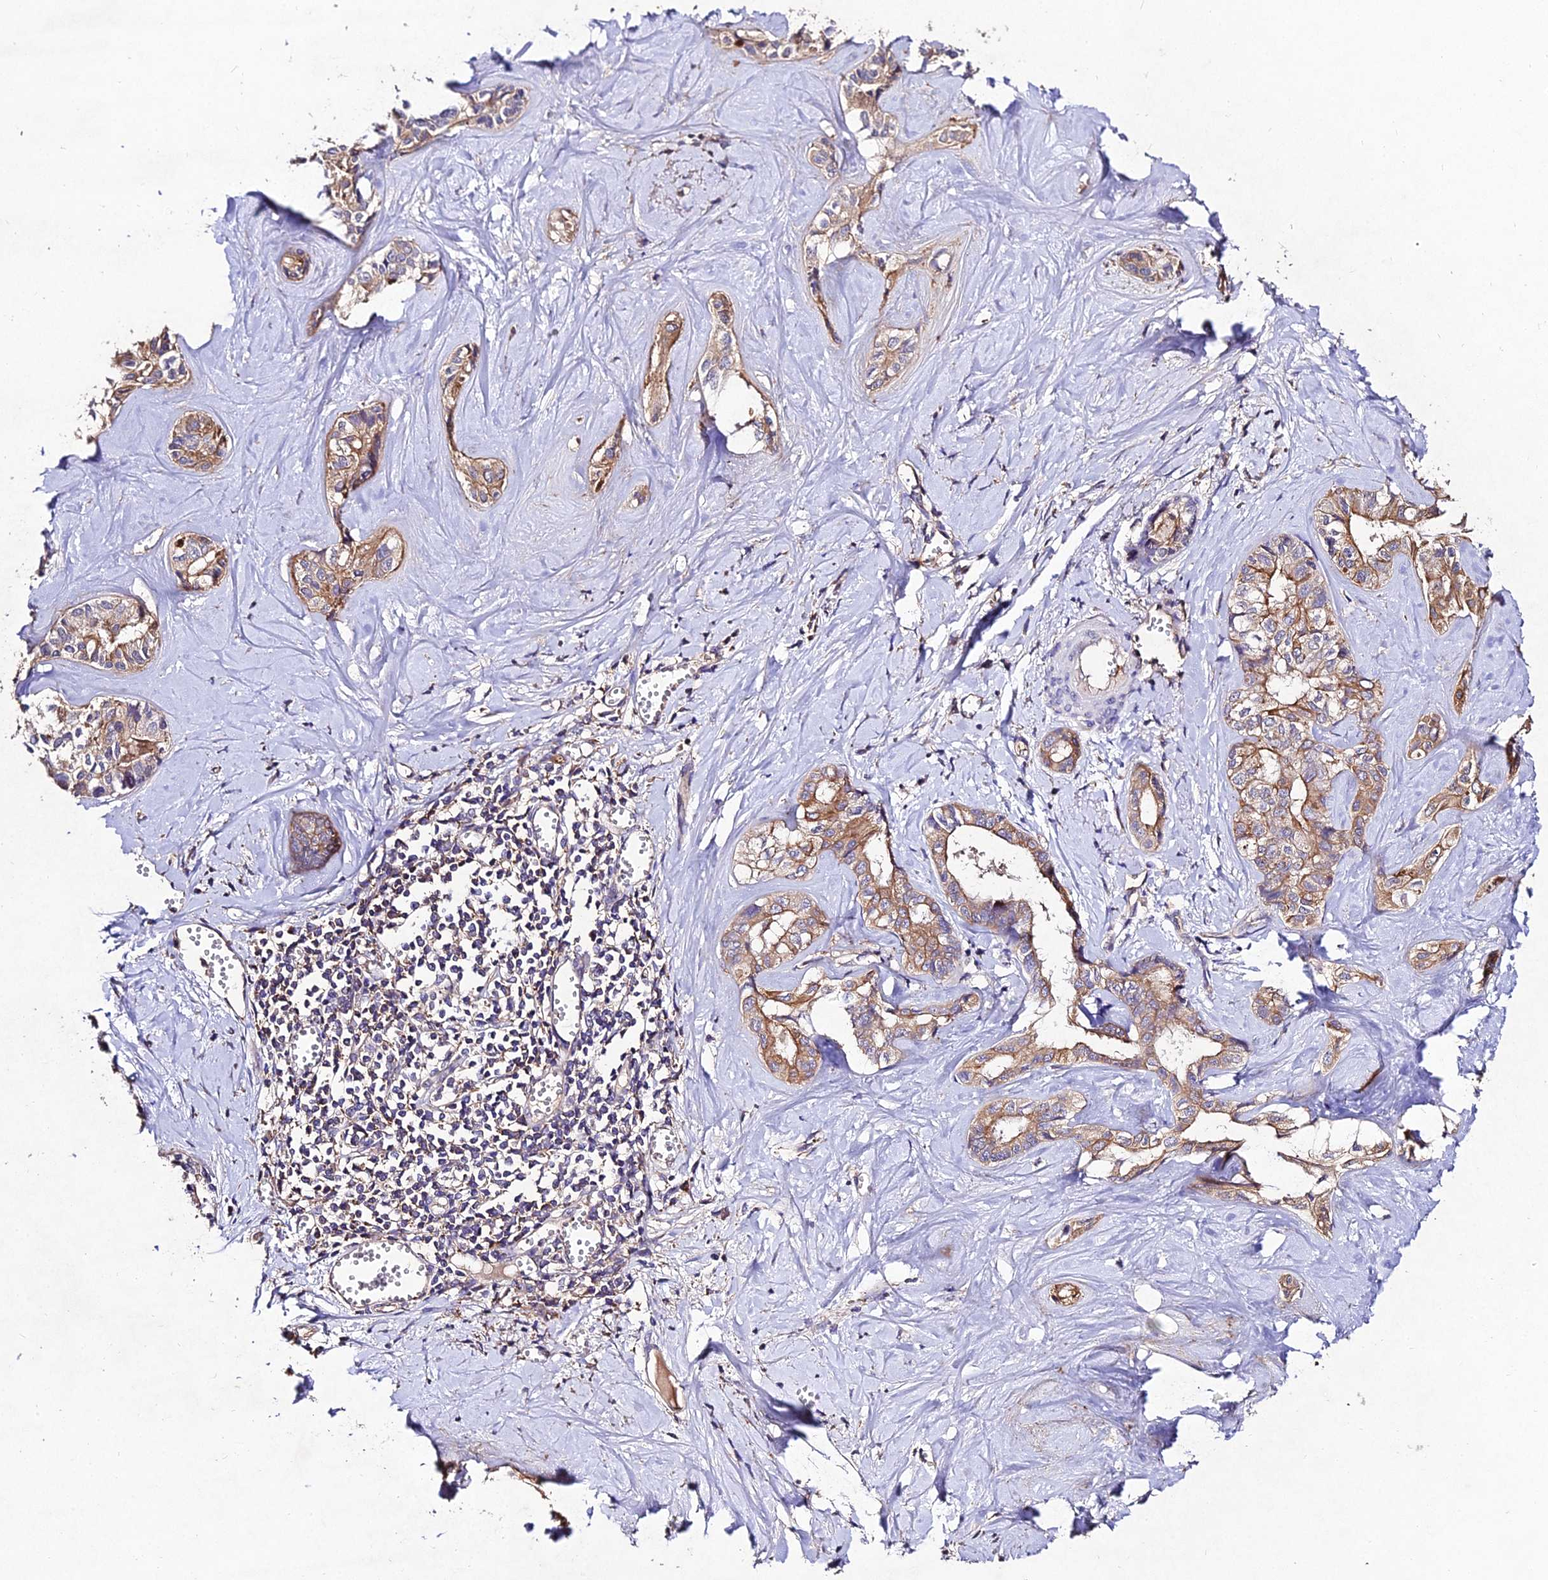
{"staining": {"intensity": "moderate", "quantity": ">75%", "location": "cytoplasmic/membranous"}, "tissue": "liver cancer", "cell_type": "Tumor cells", "image_type": "cancer", "snomed": [{"axis": "morphology", "description": "Cholangiocarcinoma"}, {"axis": "topography", "description": "Liver"}], "caption": "A brown stain highlights moderate cytoplasmic/membranous positivity of a protein in human cholangiocarcinoma (liver) tumor cells.", "gene": "AP3M2", "patient": {"sex": "female", "age": 77}}